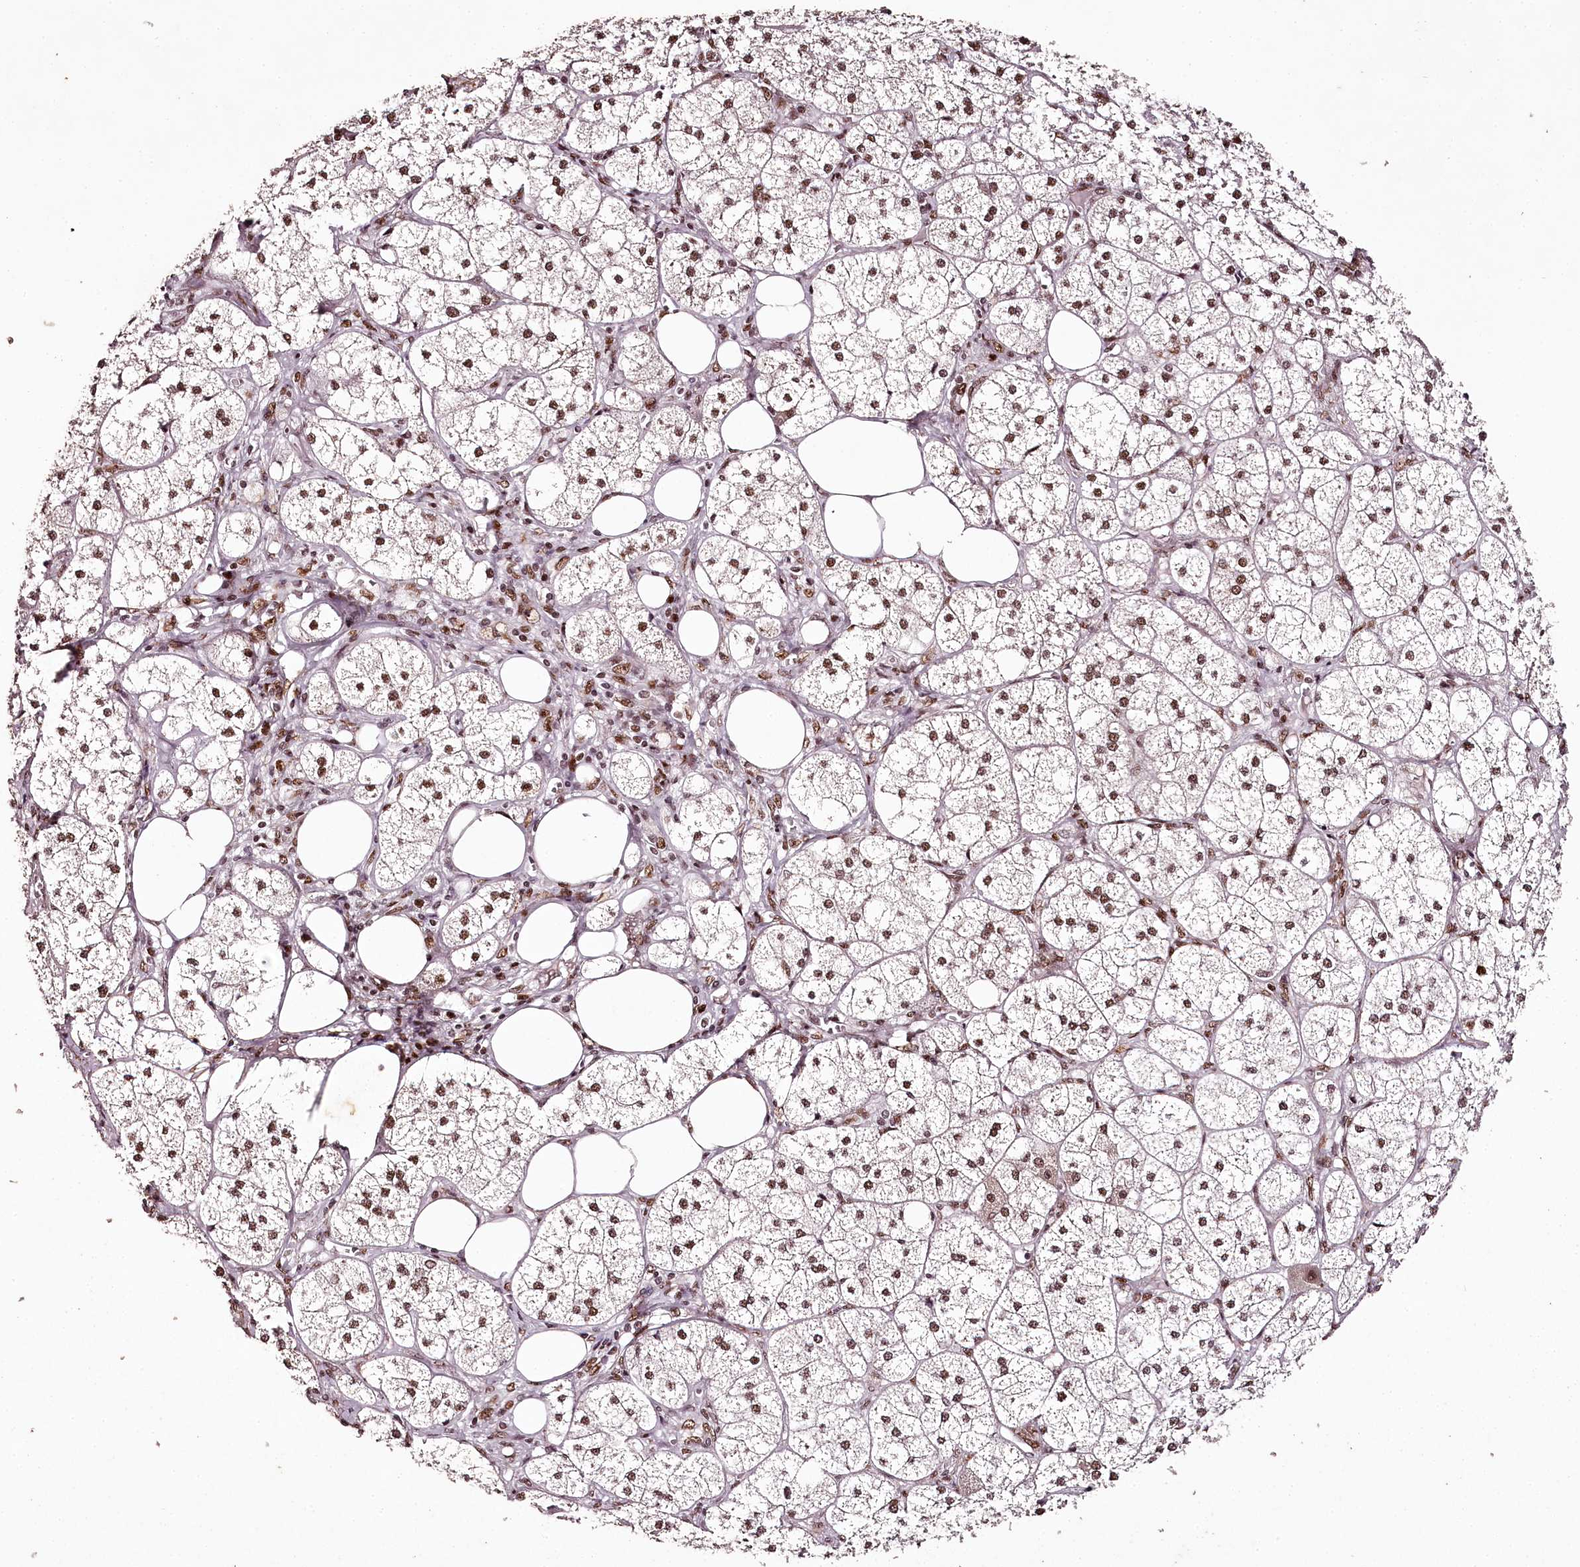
{"staining": {"intensity": "moderate", "quantity": ">75%", "location": "nuclear"}, "tissue": "adrenal gland", "cell_type": "Glandular cells", "image_type": "normal", "snomed": [{"axis": "morphology", "description": "Normal tissue, NOS"}, {"axis": "topography", "description": "Adrenal gland"}], "caption": "Immunohistochemical staining of unremarkable human adrenal gland displays >75% levels of moderate nuclear protein staining in about >75% of glandular cells. (Stains: DAB in brown, nuclei in blue, Microscopy: brightfield microscopy at high magnification).", "gene": "PSPC1", "patient": {"sex": "female", "age": 61}}